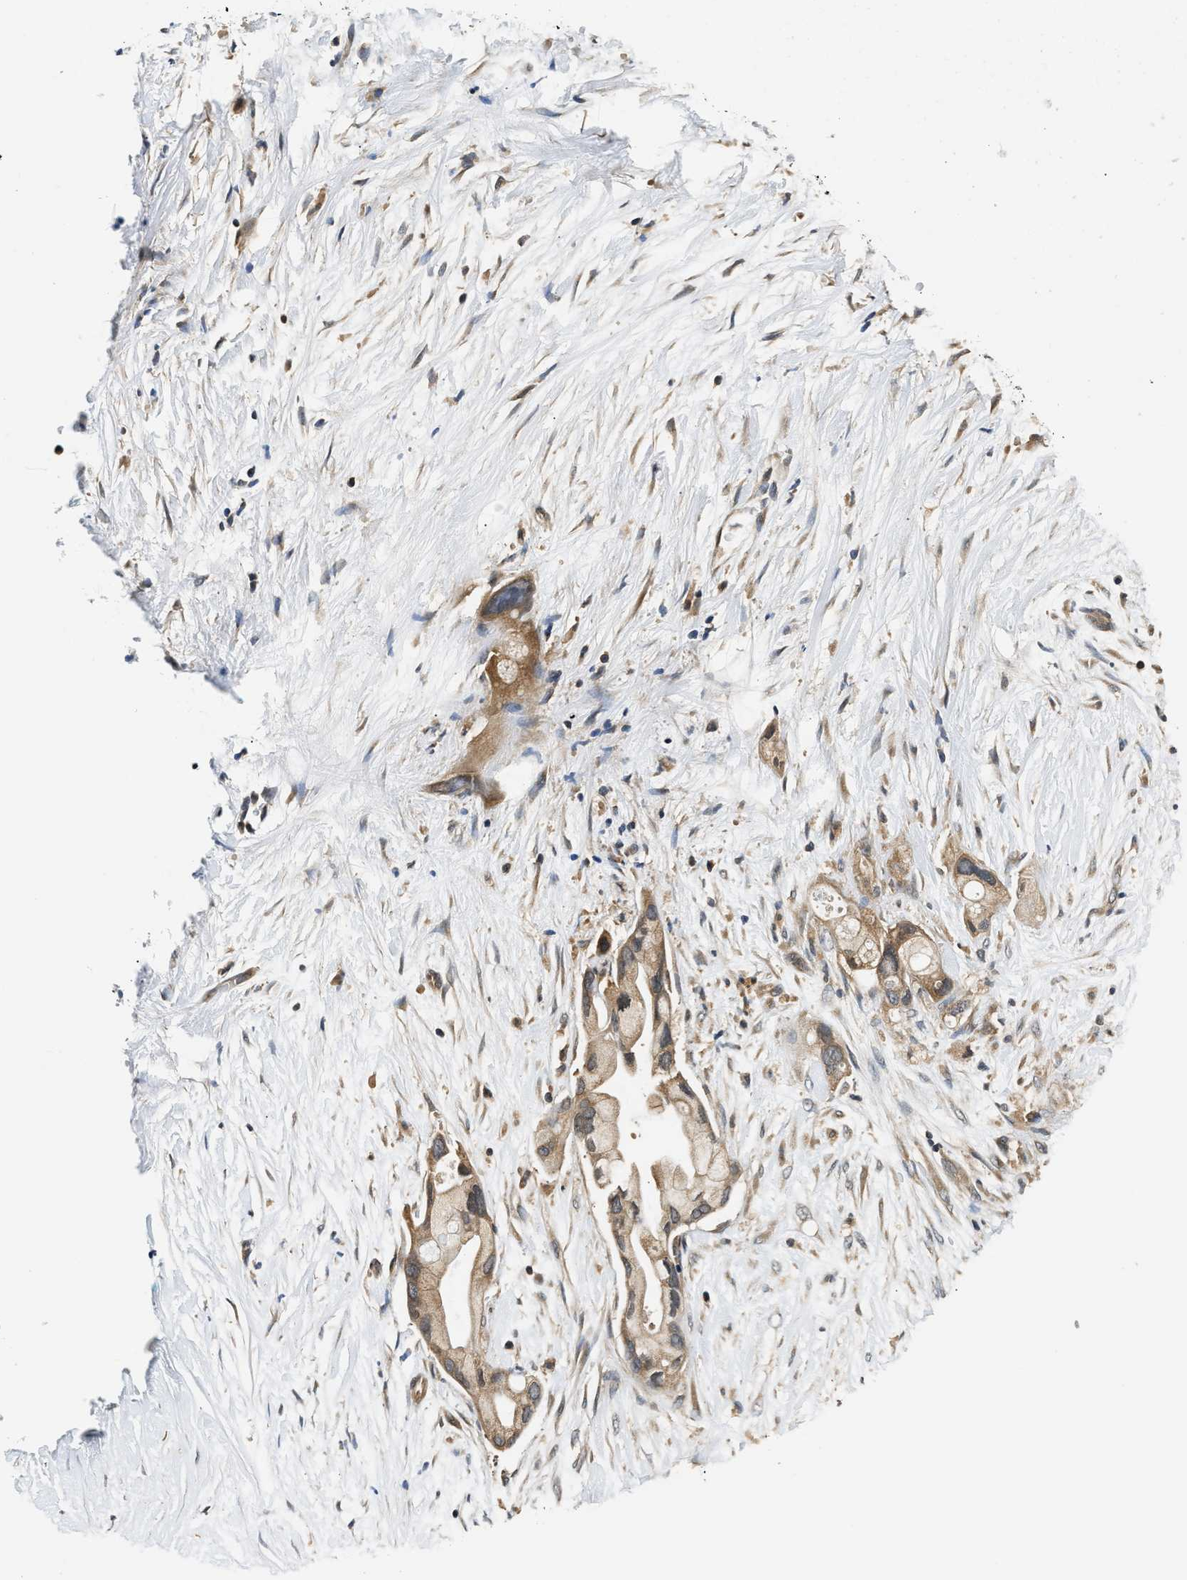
{"staining": {"intensity": "moderate", "quantity": ">75%", "location": "cytoplasmic/membranous"}, "tissue": "pancreatic cancer", "cell_type": "Tumor cells", "image_type": "cancer", "snomed": [{"axis": "morphology", "description": "Adenocarcinoma, NOS"}, {"axis": "topography", "description": "Pancreas"}], "caption": "Adenocarcinoma (pancreatic) stained with DAB immunohistochemistry (IHC) exhibits medium levels of moderate cytoplasmic/membranous staining in approximately >75% of tumor cells. The staining was performed using DAB (3,3'-diaminobenzidine), with brown indicating positive protein expression. Nuclei are stained blue with hematoxylin.", "gene": "RAB29", "patient": {"sex": "female", "age": 59}}